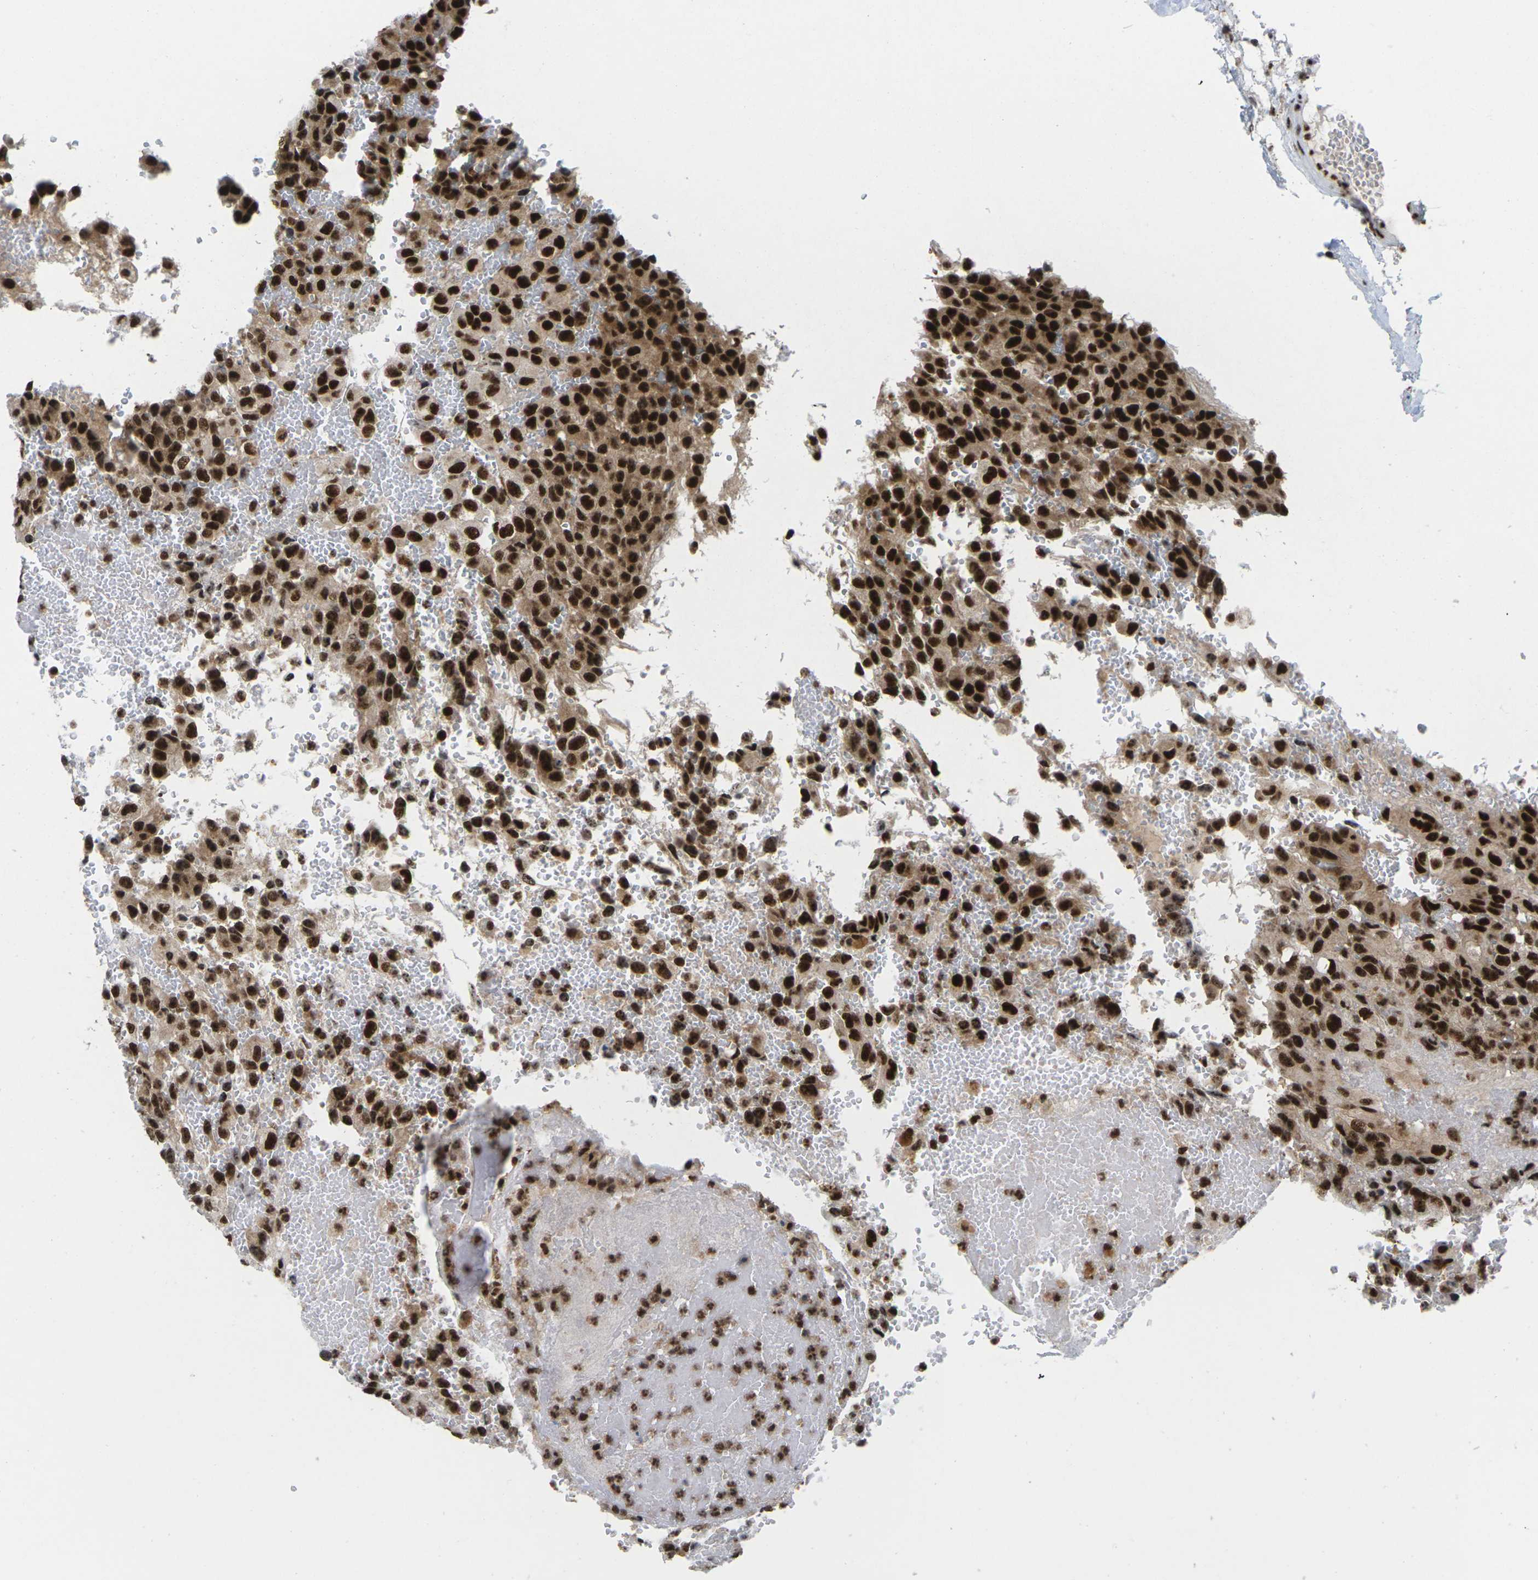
{"staining": {"intensity": "strong", "quantity": ">75%", "location": "cytoplasmic/membranous,nuclear"}, "tissue": "glioma", "cell_type": "Tumor cells", "image_type": "cancer", "snomed": [{"axis": "morphology", "description": "Normal tissue, NOS"}, {"axis": "morphology", "description": "Glioma, malignant, High grade"}, {"axis": "topography", "description": "Cerebral cortex"}], "caption": "Tumor cells reveal high levels of strong cytoplasmic/membranous and nuclear expression in approximately >75% of cells in human glioma.", "gene": "MAGOH", "patient": {"sex": "male", "age": 75}}